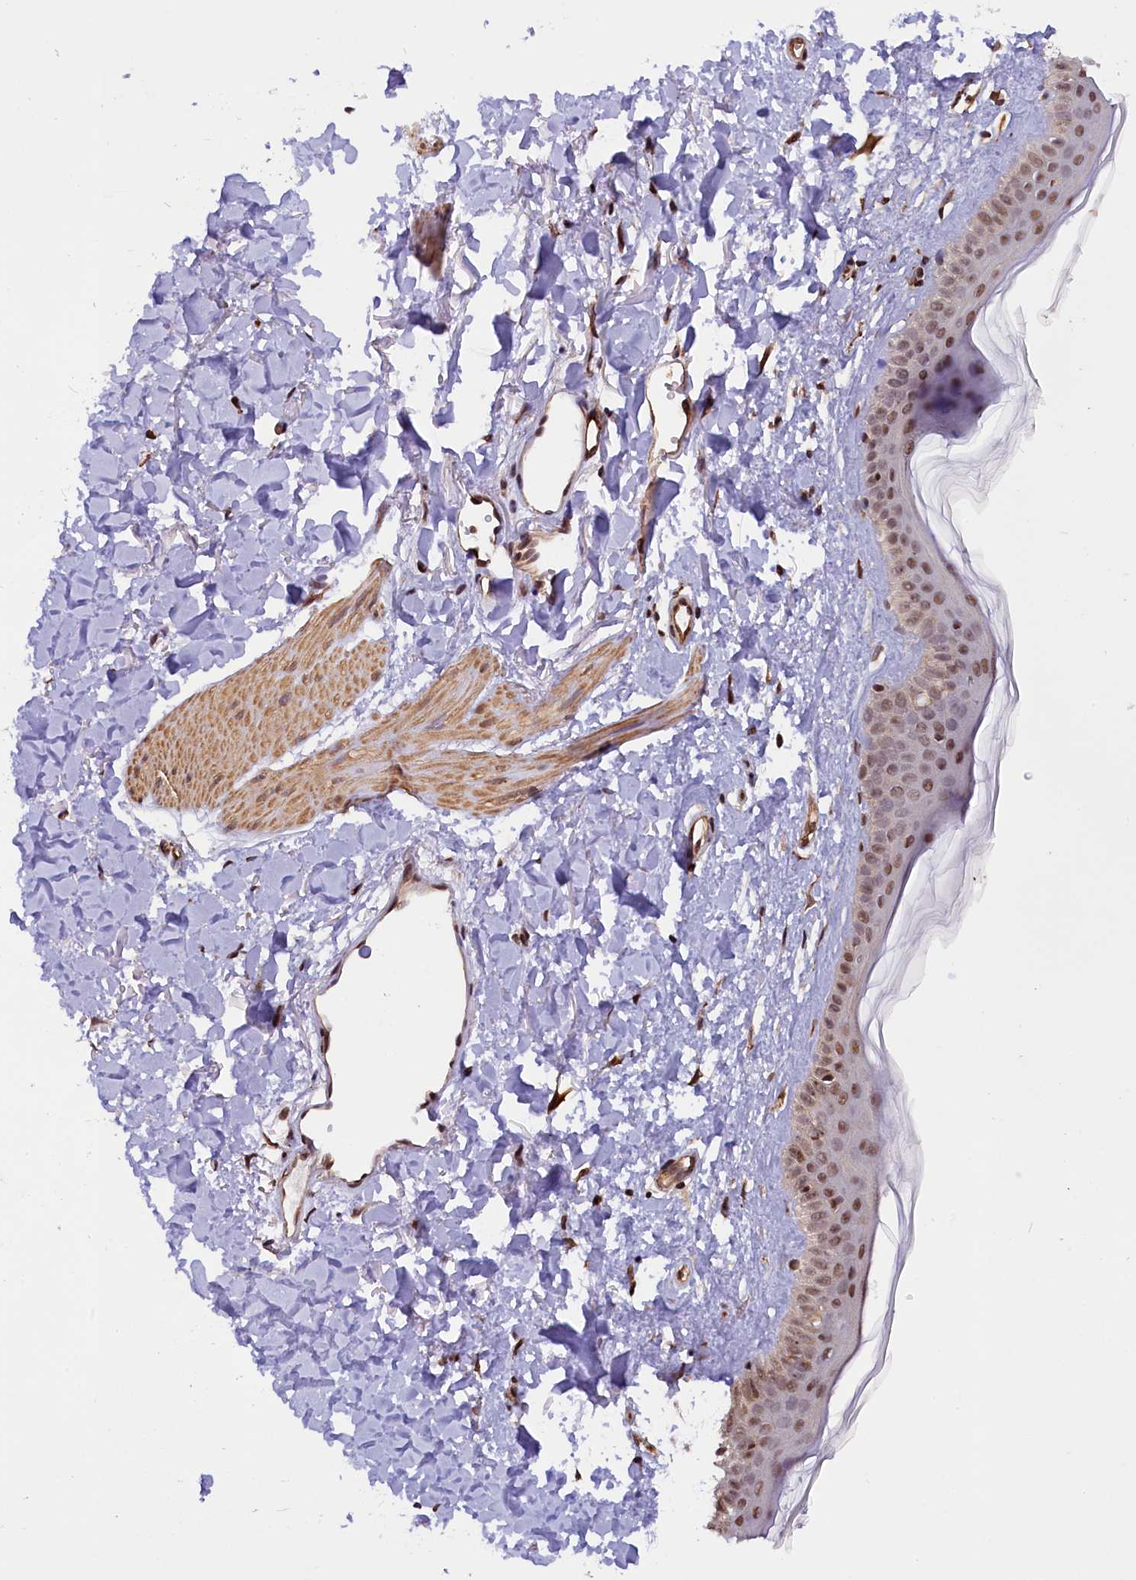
{"staining": {"intensity": "moderate", "quantity": ">75%", "location": "cytoplasmic/membranous,nuclear"}, "tissue": "skin", "cell_type": "Fibroblasts", "image_type": "normal", "snomed": [{"axis": "morphology", "description": "Normal tissue, NOS"}, {"axis": "topography", "description": "Skin"}], "caption": "Fibroblasts show moderate cytoplasmic/membranous,nuclear staining in approximately >75% of cells in normal skin.", "gene": "ZC3H4", "patient": {"sex": "female", "age": 58}}